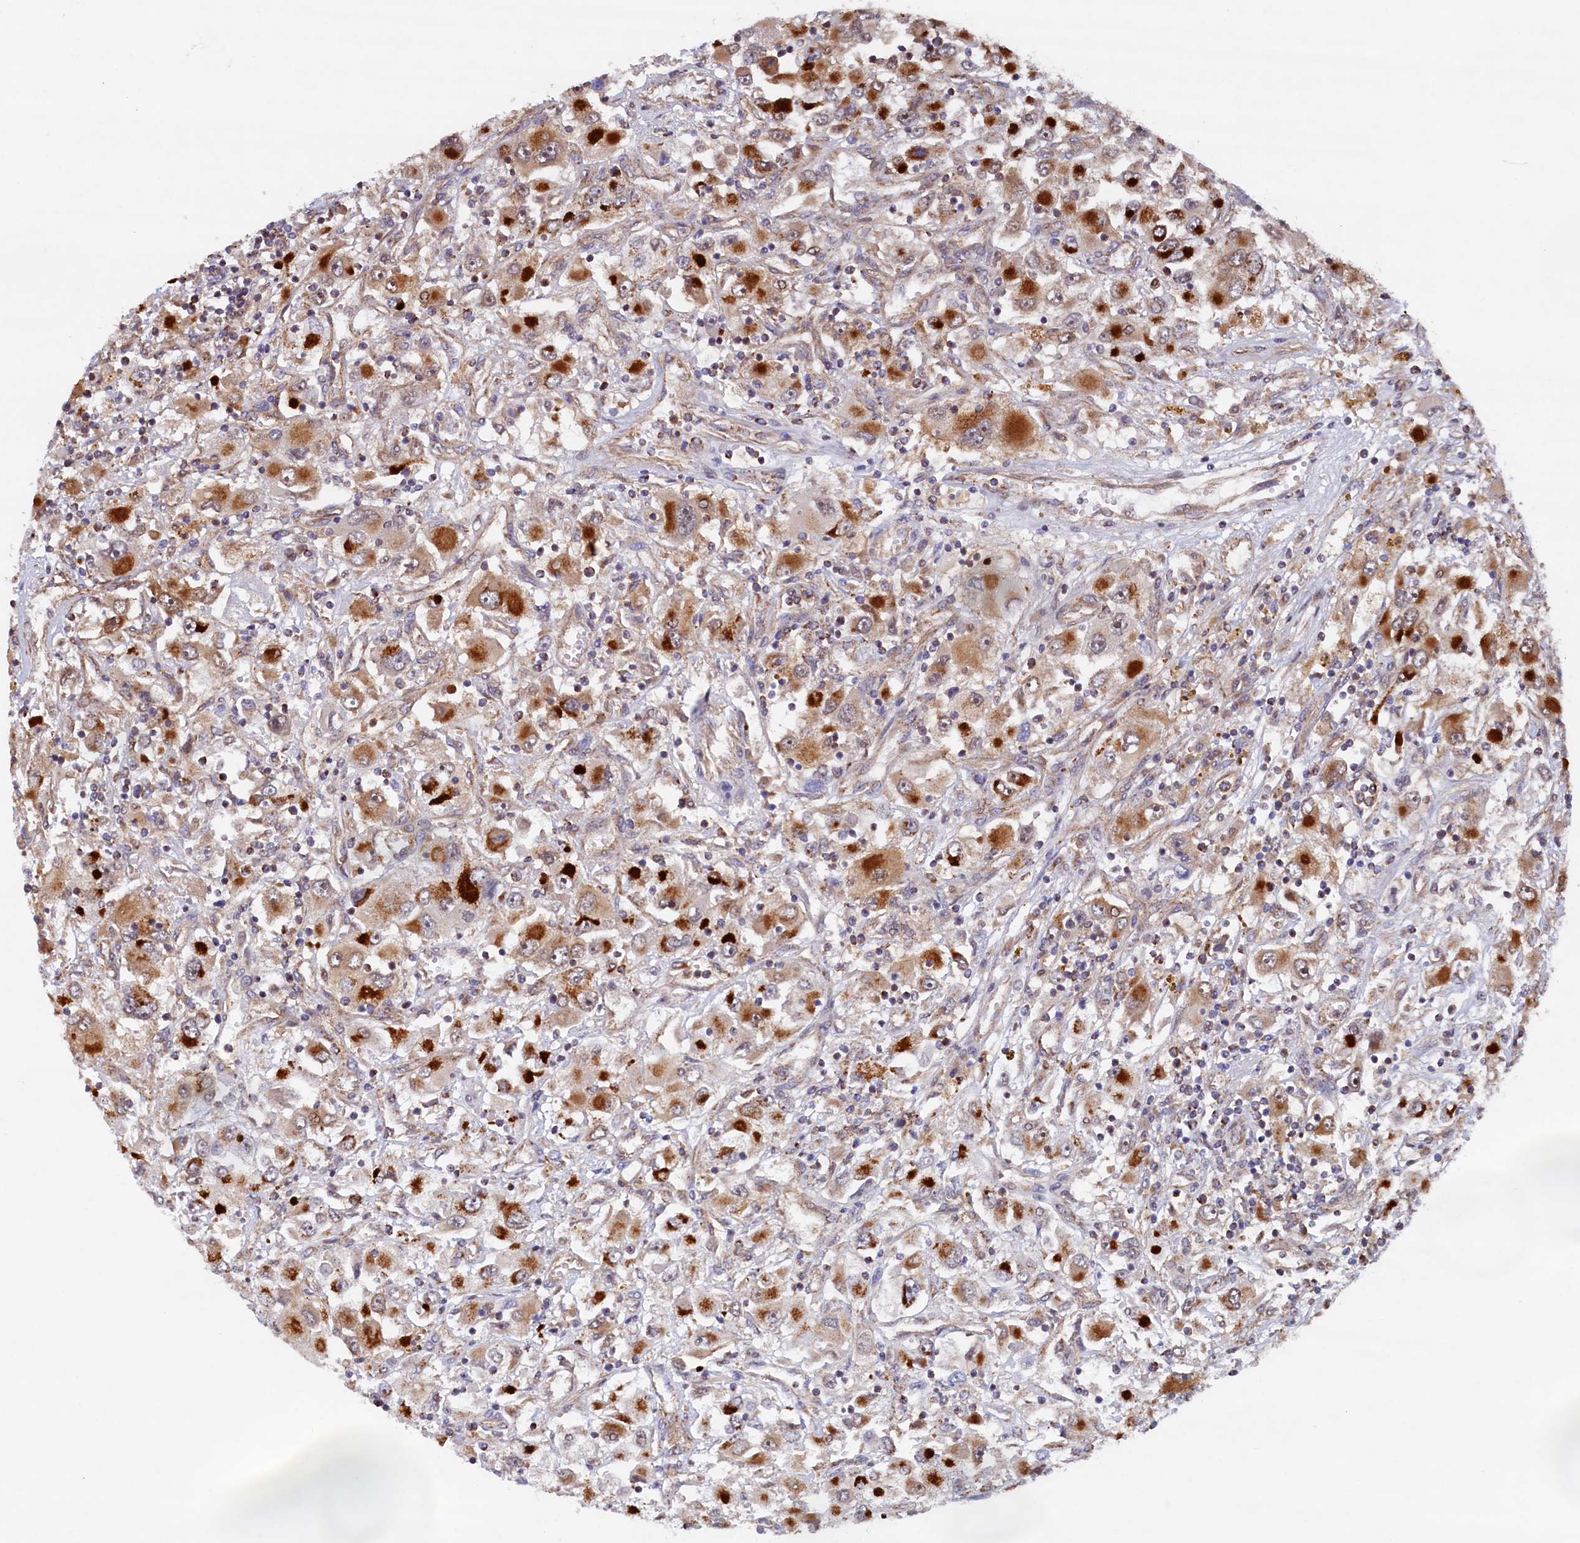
{"staining": {"intensity": "strong", "quantity": ">75%", "location": "cytoplasmic/membranous"}, "tissue": "renal cancer", "cell_type": "Tumor cells", "image_type": "cancer", "snomed": [{"axis": "morphology", "description": "Adenocarcinoma, NOS"}, {"axis": "topography", "description": "Kidney"}], "caption": "Renal cancer stained for a protein (brown) displays strong cytoplasmic/membranous positive positivity in about >75% of tumor cells.", "gene": "UBE3B", "patient": {"sex": "female", "age": 52}}